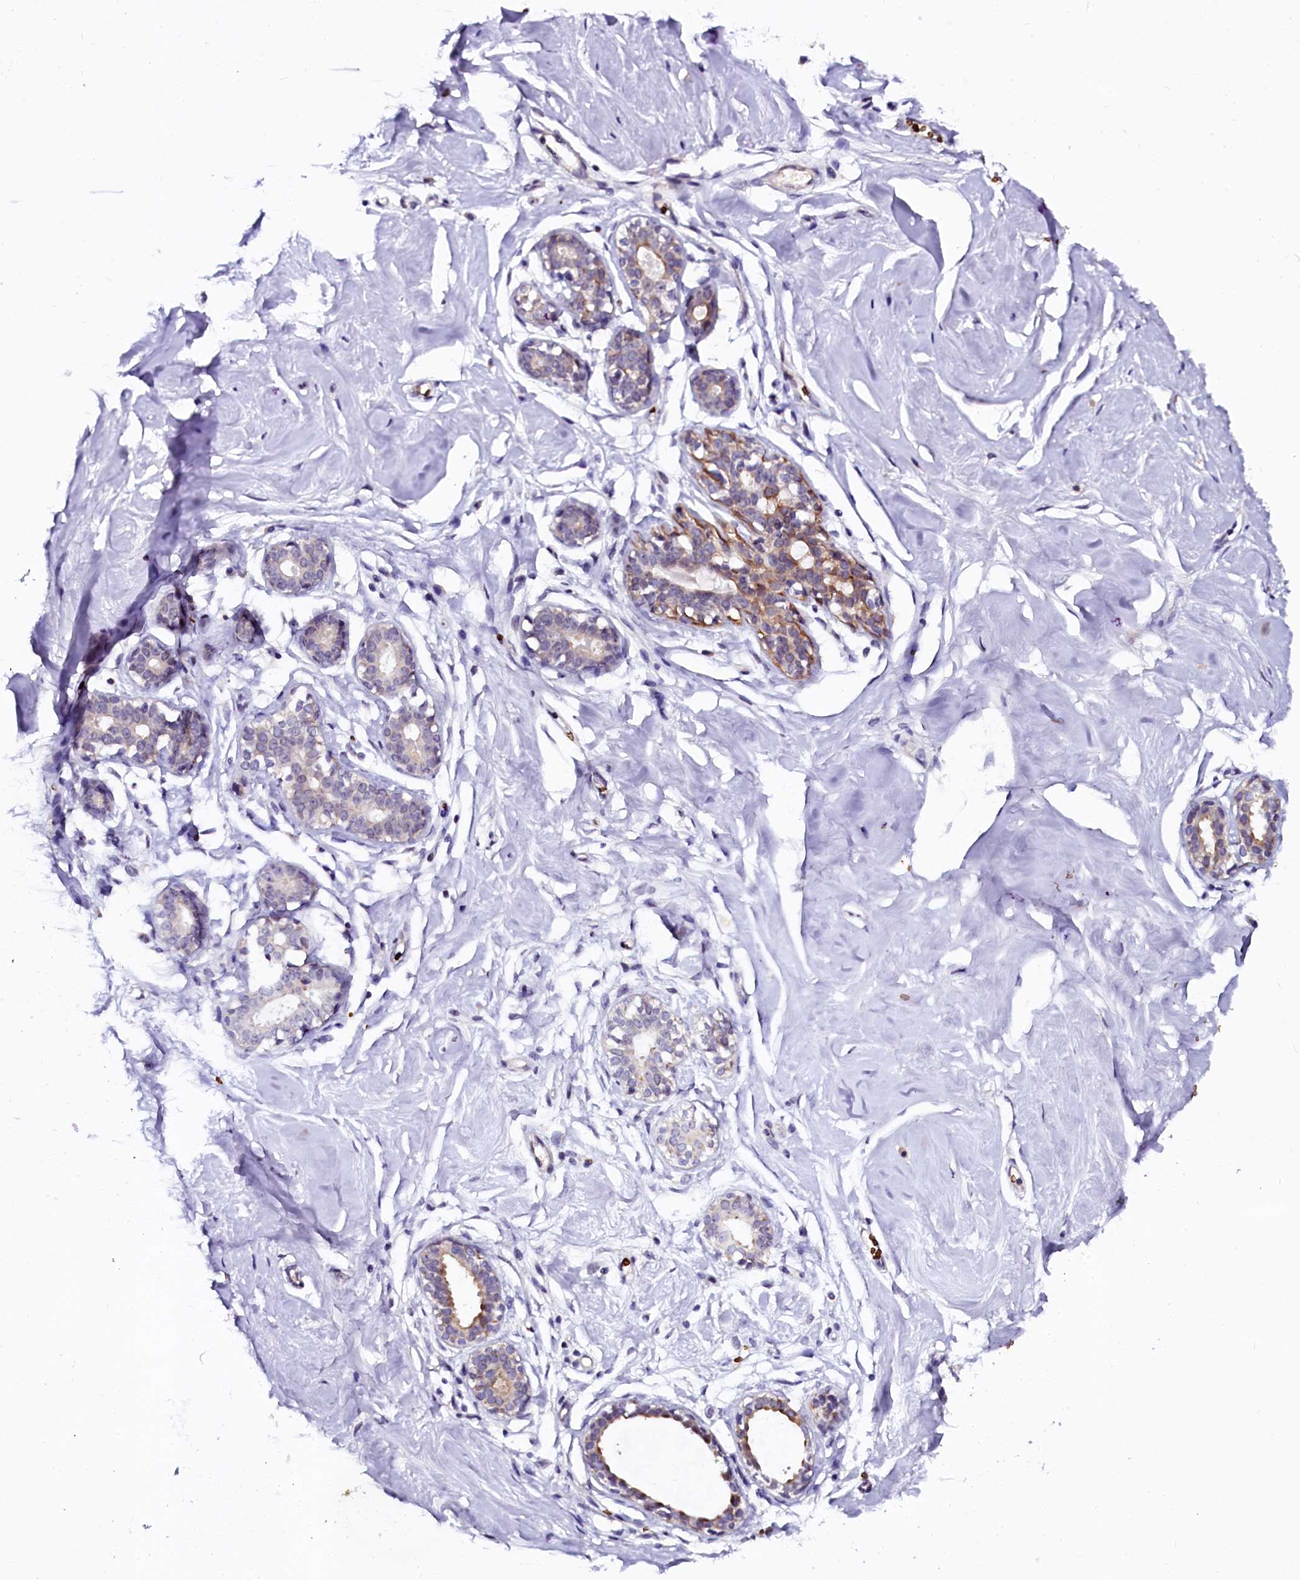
{"staining": {"intensity": "negative", "quantity": "none", "location": "none"}, "tissue": "breast", "cell_type": "Adipocytes", "image_type": "normal", "snomed": [{"axis": "morphology", "description": "Normal tissue, NOS"}, {"axis": "morphology", "description": "Adenoma, NOS"}, {"axis": "topography", "description": "Breast"}], "caption": "The micrograph demonstrates no staining of adipocytes in normal breast. The staining was performed using DAB (3,3'-diaminobenzidine) to visualize the protein expression in brown, while the nuclei were stained in blue with hematoxylin (Magnification: 20x).", "gene": "CTDSPL2", "patient": {"sex": "female", "age": 23}}